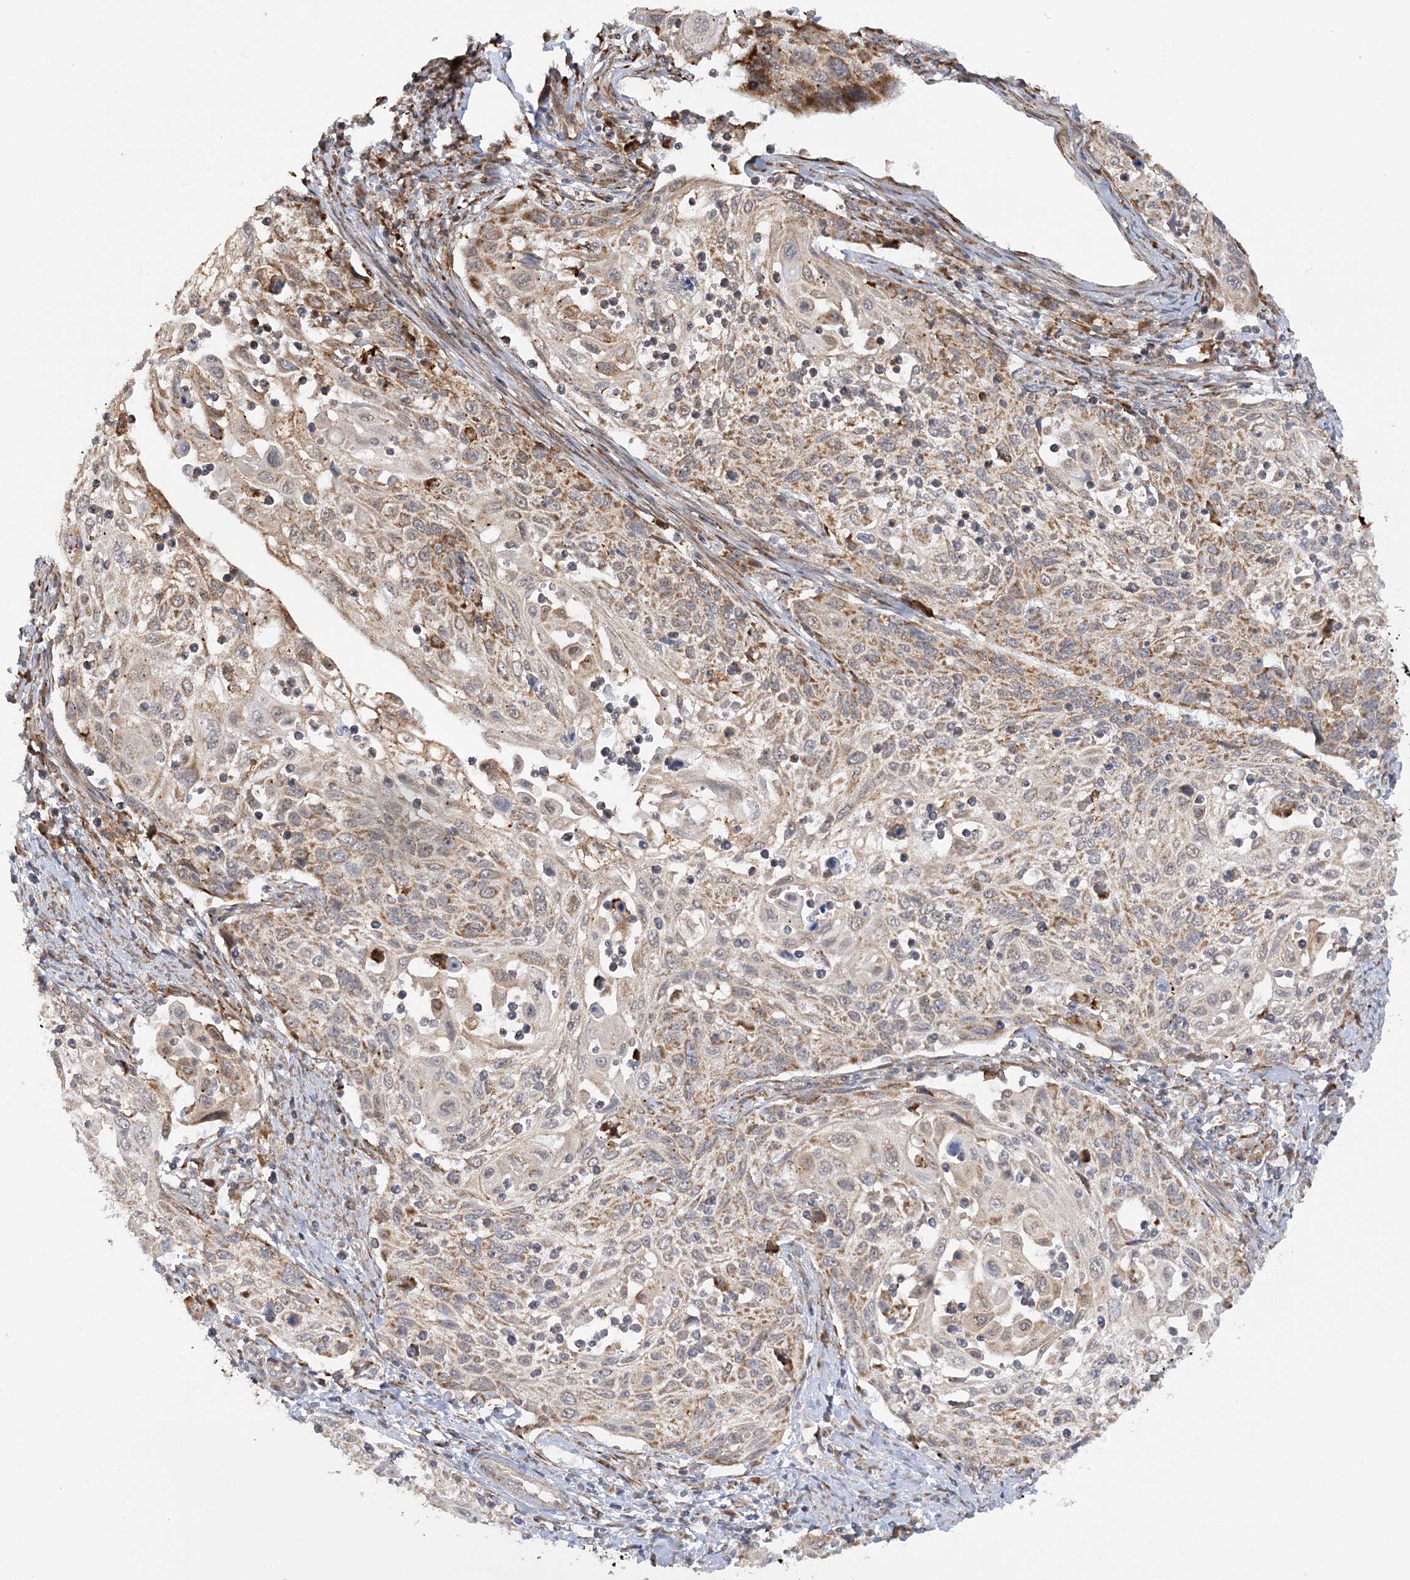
{"staining": {"intensity": "moderate", "quantity": "25%-75%", "location": "cytoplasmic/membranous"}, "tissue": "cervical cancer", "cell_type": "Tumor cells", "image_type": "cancer", "snomed": [{"axis": "morphology", "description": "Squamous cell carcinoma, NOS"}, {"axis": "topography", "description": "Cervix"}], "caption": "Immunohistochemistry histopathology image of human squamous cell carcinoma (cervical) stained for a protein (brown), which shows medium levels of moderate cytoplasmic/membranous positivity in about 25%-75% of tumor cells.", "gene": "MRPL47", "patient": {"sex": "female", "age": 70}}